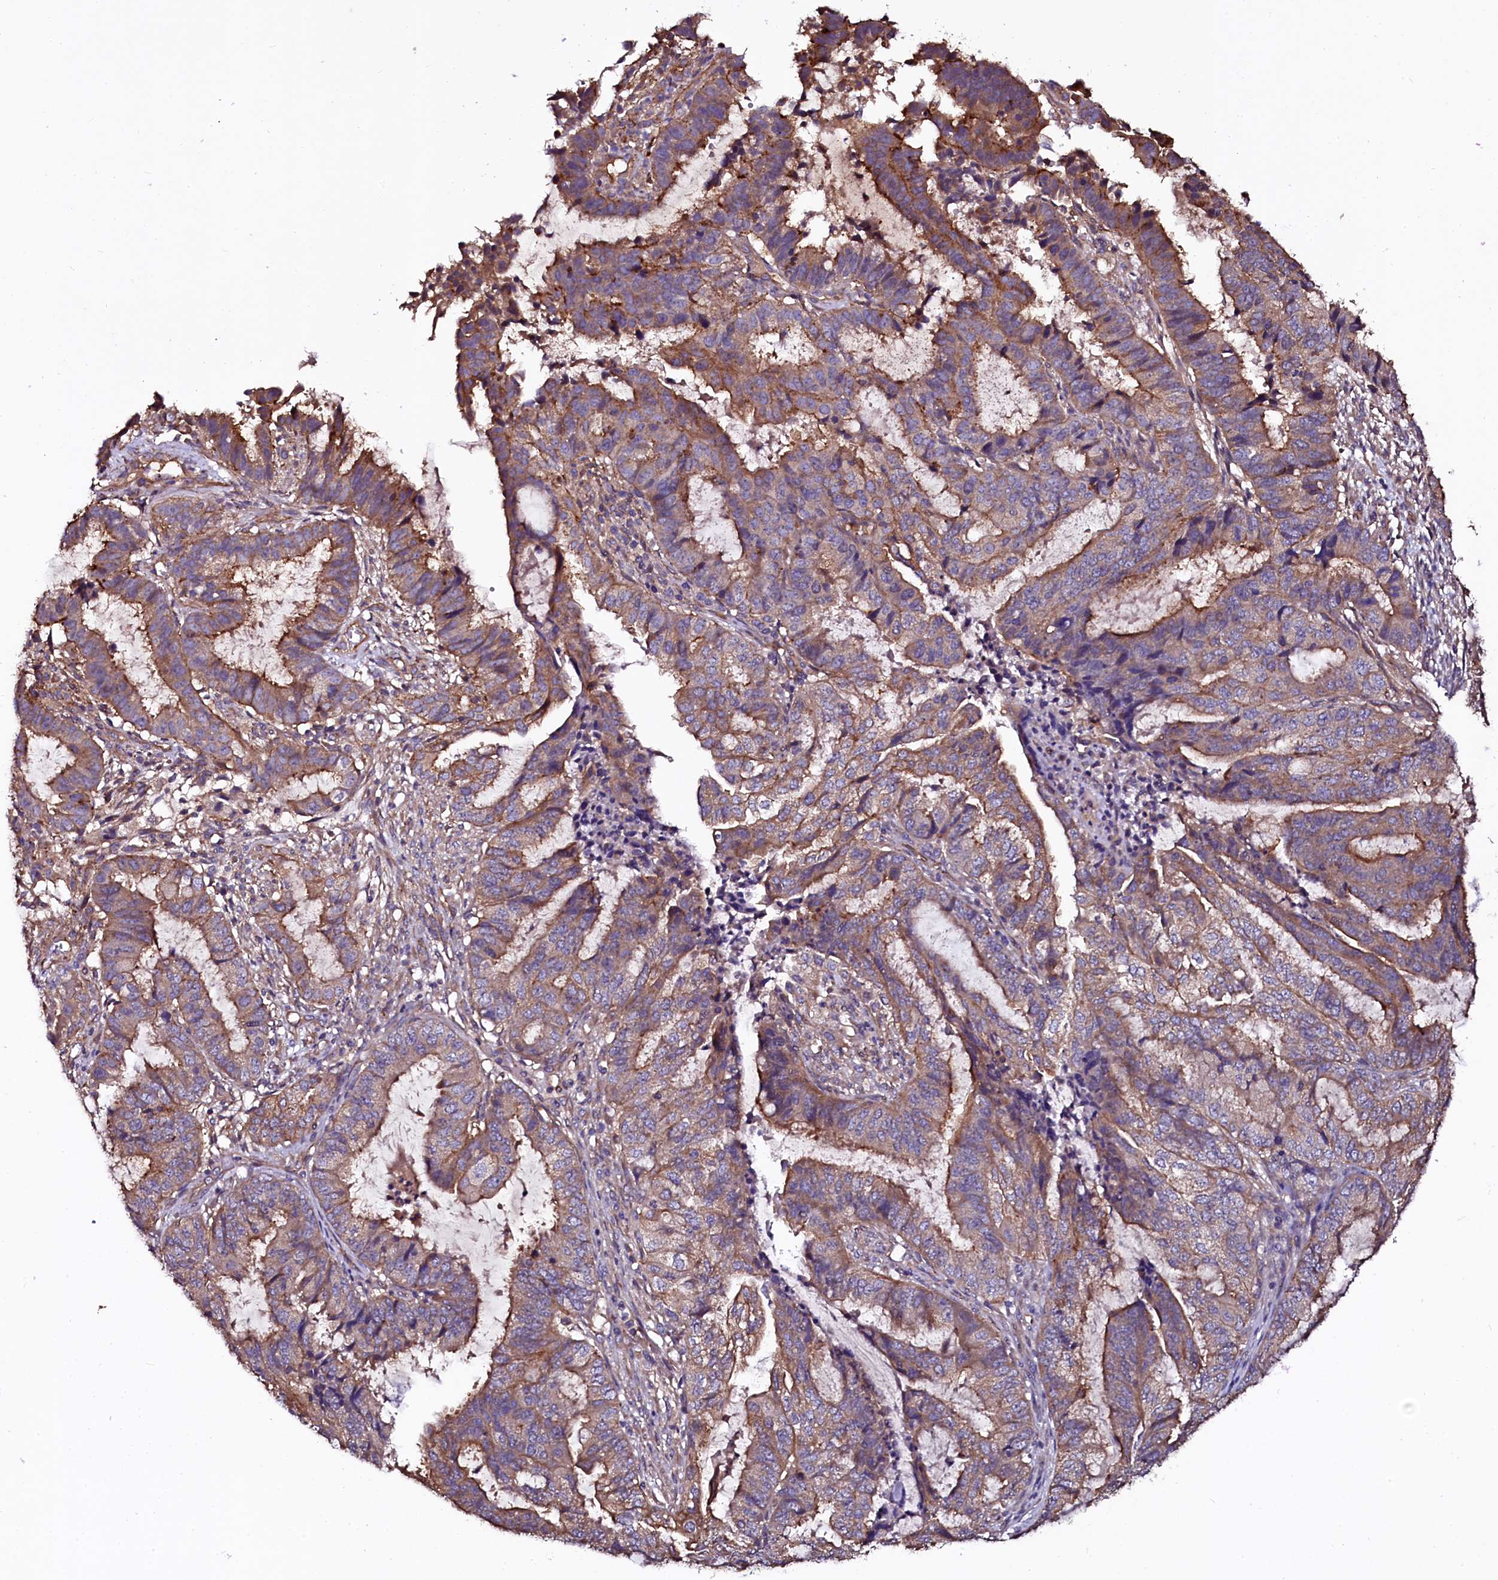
{"staining": {"intensity": "moderate", "quantity": "25%-75%", "location": "cytoplasmic/membranous"}, "tissue": "endometrial cancer", "cell_type": "Tumor cells", "image_type": "cancer", "snomed": [{"axis": "morphology", "description": "Adenocarcinoma, NOS"}, {"axis": "topography", "description": "Endometrium"}], "caption": "An immunohistochemistry micrograph of neoplastic tissue is shown. Protein staining in brown highlights moderate cytoplasmic/membranous positivity in adenocarcinoma (endometrial) within tumor cells. The staining is performed using DAB (3,3'-diaminobenzidine) brown chromogen to label protein expression. The nuclei are counter-stained blue using hematoxylin.", "gene": "APPL2", "patient": {"sex": "female", "age": 51}}